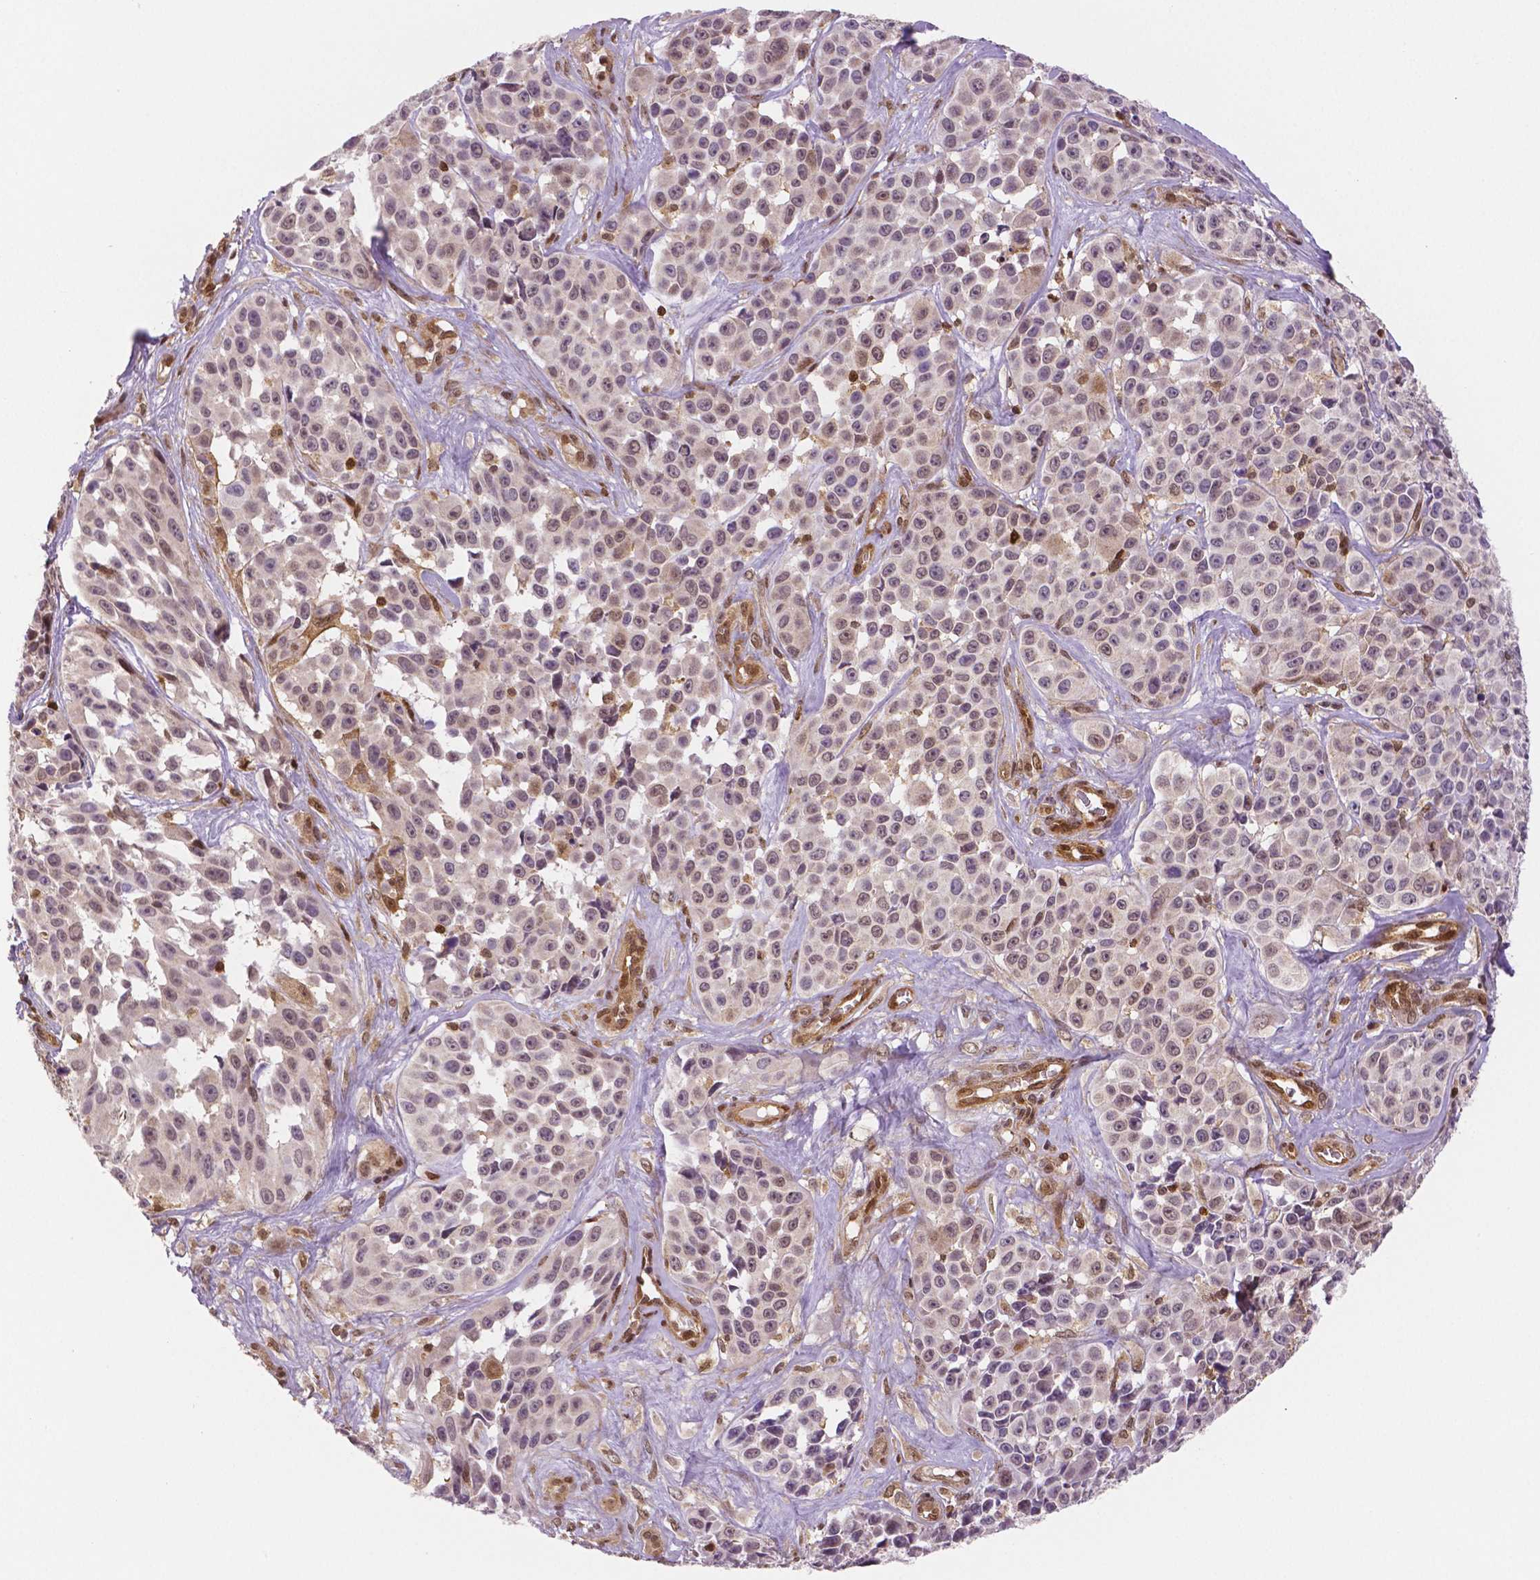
{"staining": {"intensity": "moderate", "quantity": "<25%", "location": "nuclear"}, "tissue": "melanoma", "cell_type": "Tumor cells", "image_type": "cancer", "snomed": [{"axis": "morphology", "description": "Malignant melanoma, NOS"}, {"axis": "topography", "description": "Skin"}], "caption": "This image displays immunohistochemistry (IHC) staining of human melanoma, with low moderate nuclear staining in approximately <25% of tumor cells.", "gene": "STAT3", "patient": {"sex": "female", "age": 88}}